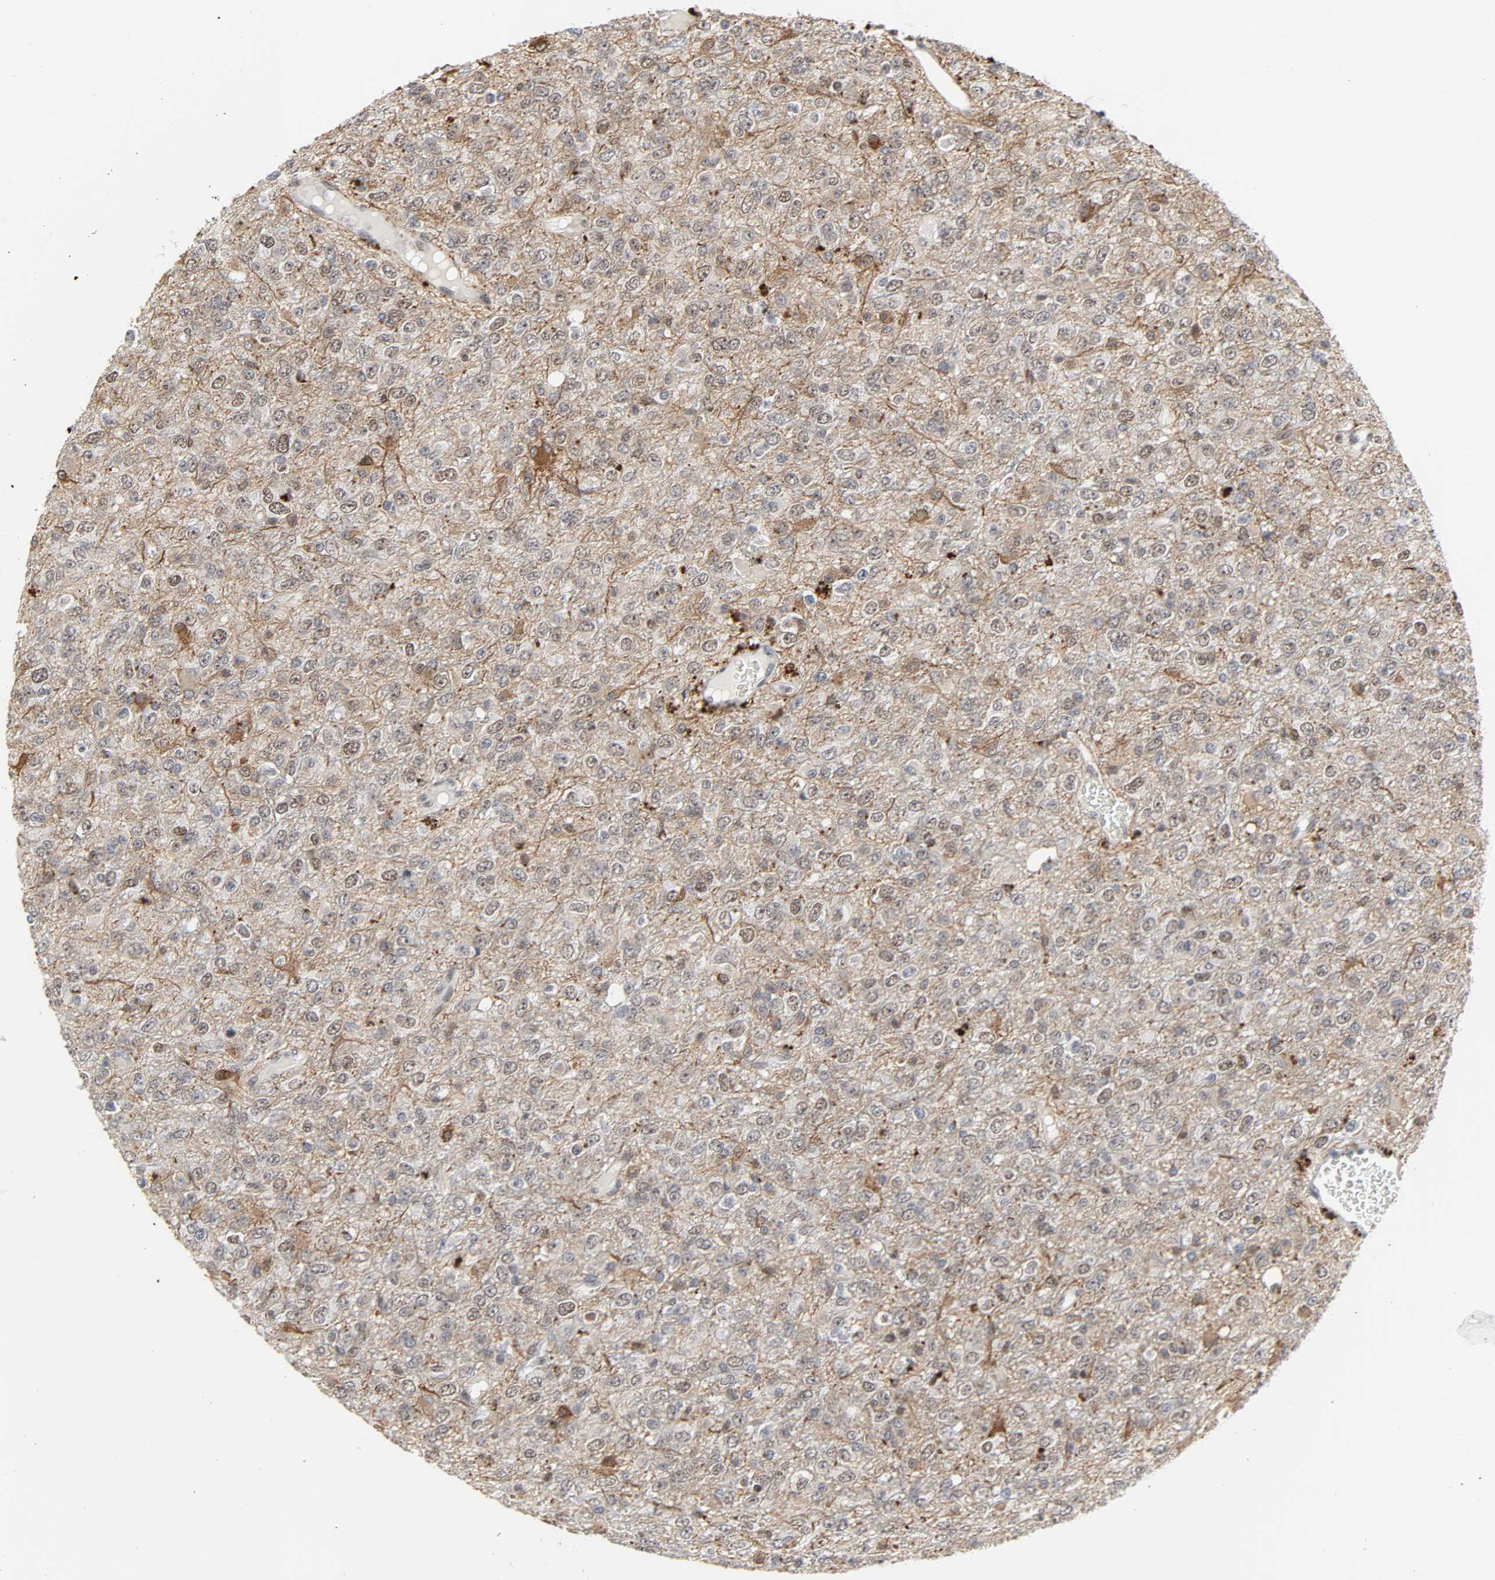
{"staining": {"intensity": "weak", "quantity": "25%-75%", "location": "nuclear"}, "tissue": "glioma", "cell_type": "Tumor cells", "image_type": "cancer", "snomed": [{"axis": "morphology", "description": "Glioma, malignant, High grade"}, {"axis": "topography", "description": "pancreas cauda"}], "caption": "A brown stain shows weak nuclear positivity of a protein in glioma tumor cells.", "gene": "DAZAP1", "patient": {"sex": "male", "age": 60}}